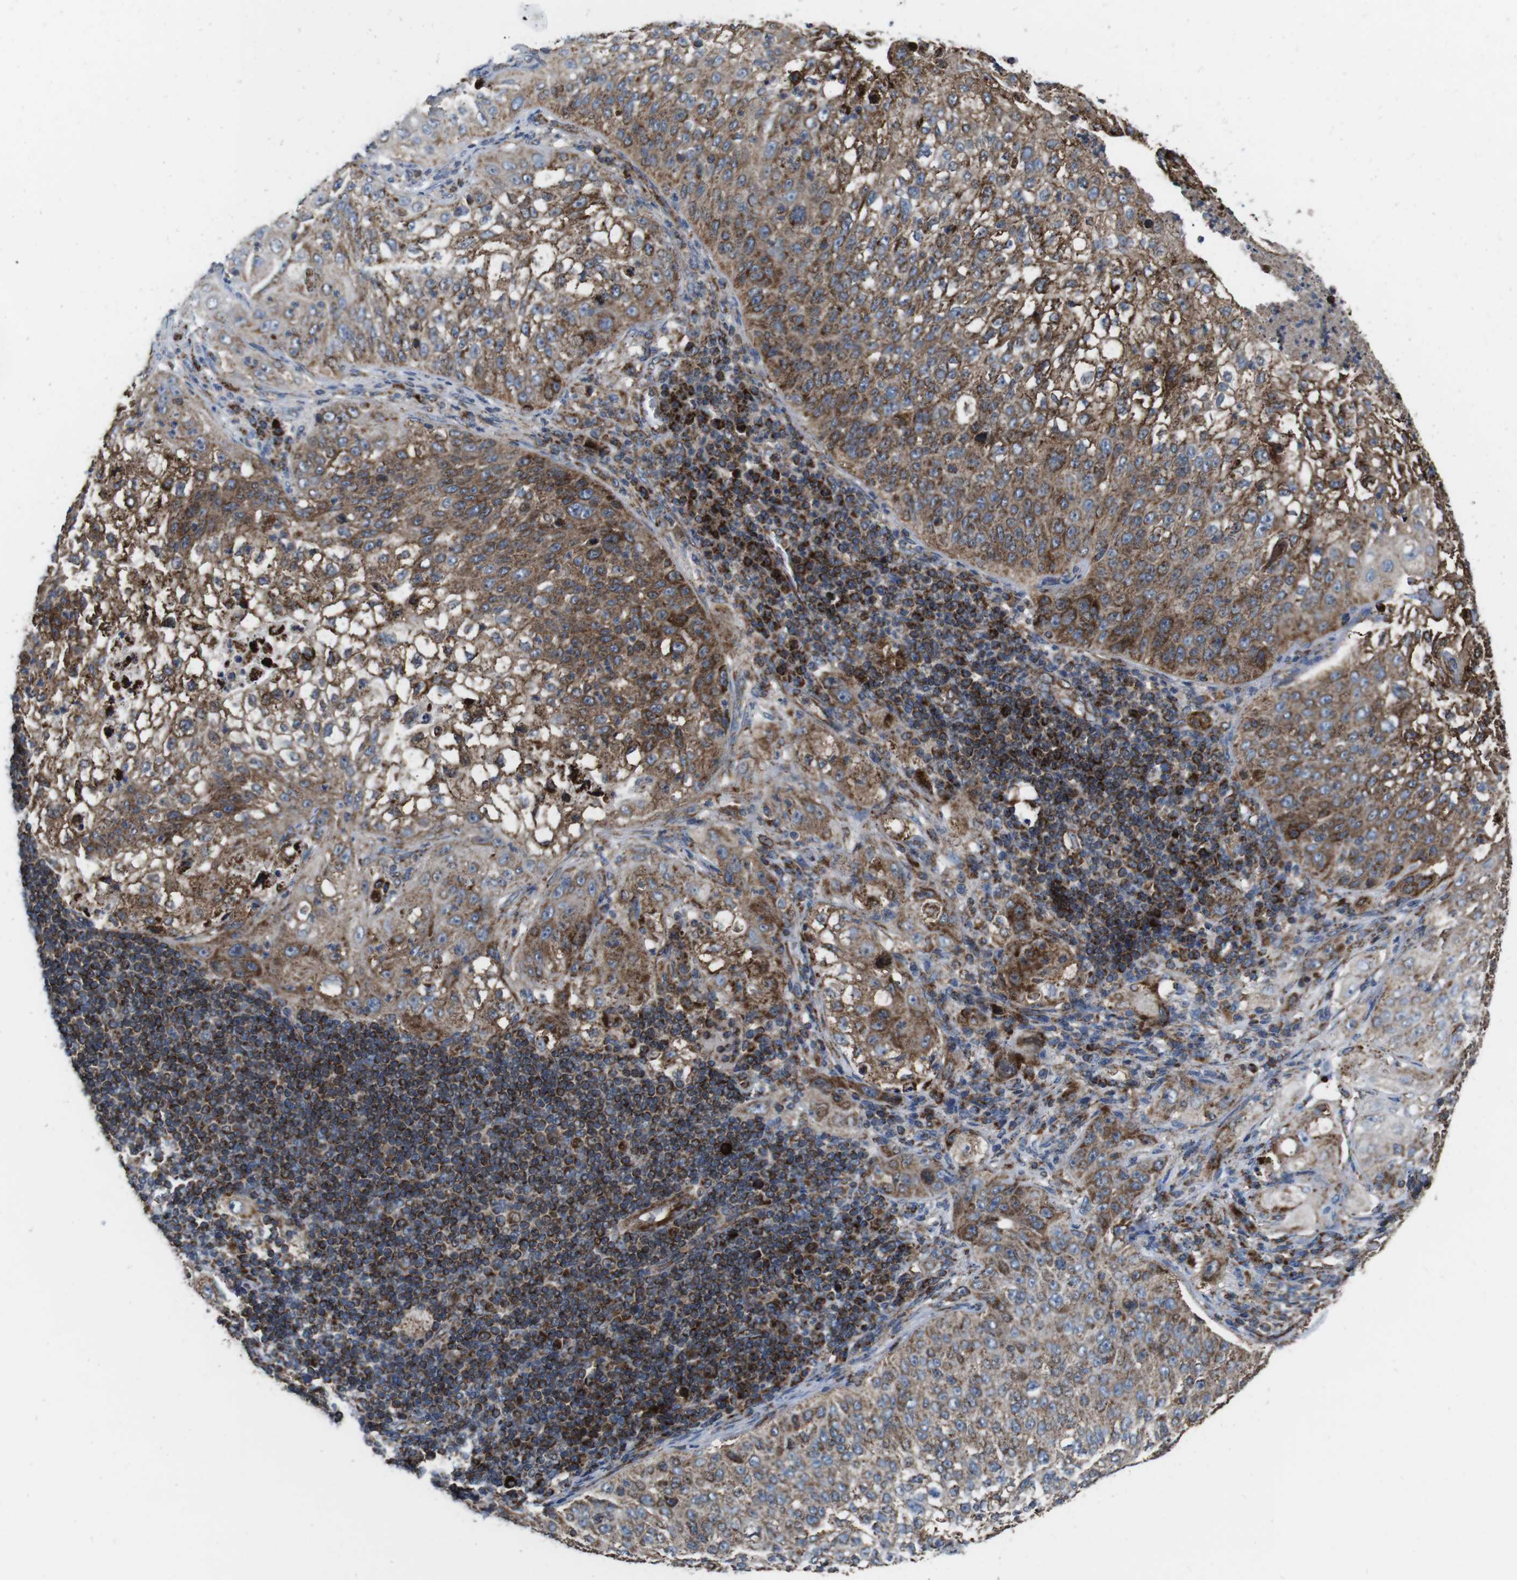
{"staining": {"intensity": "moderate", "quantity": ">75%", "location": "cytoplasmic/membranous"}, "tissue": "lung cancer", "cell_type": "Tumor cells", "image_type": "cancer", "snomed": [{"axis": "morphology", "description": "Inflammation, NOS"}, {"axis": "morphology", "description": "Squamous cell carcinoma, NOS"}, {"axis": "topography", "description": "Lymph node"}, {"axis": "topography", "description": "Soft tissue"}, {"axis": "topography", "description": "Lung"}], "caption": "Squamous cell carcinoma (lung) stained for a protein (brown) reveals moderate cytoplasmic/membranous positive expression in about >75% of tumor cells.", "gene": "HK1", "patient": {"sex": "male", "age": 66}}